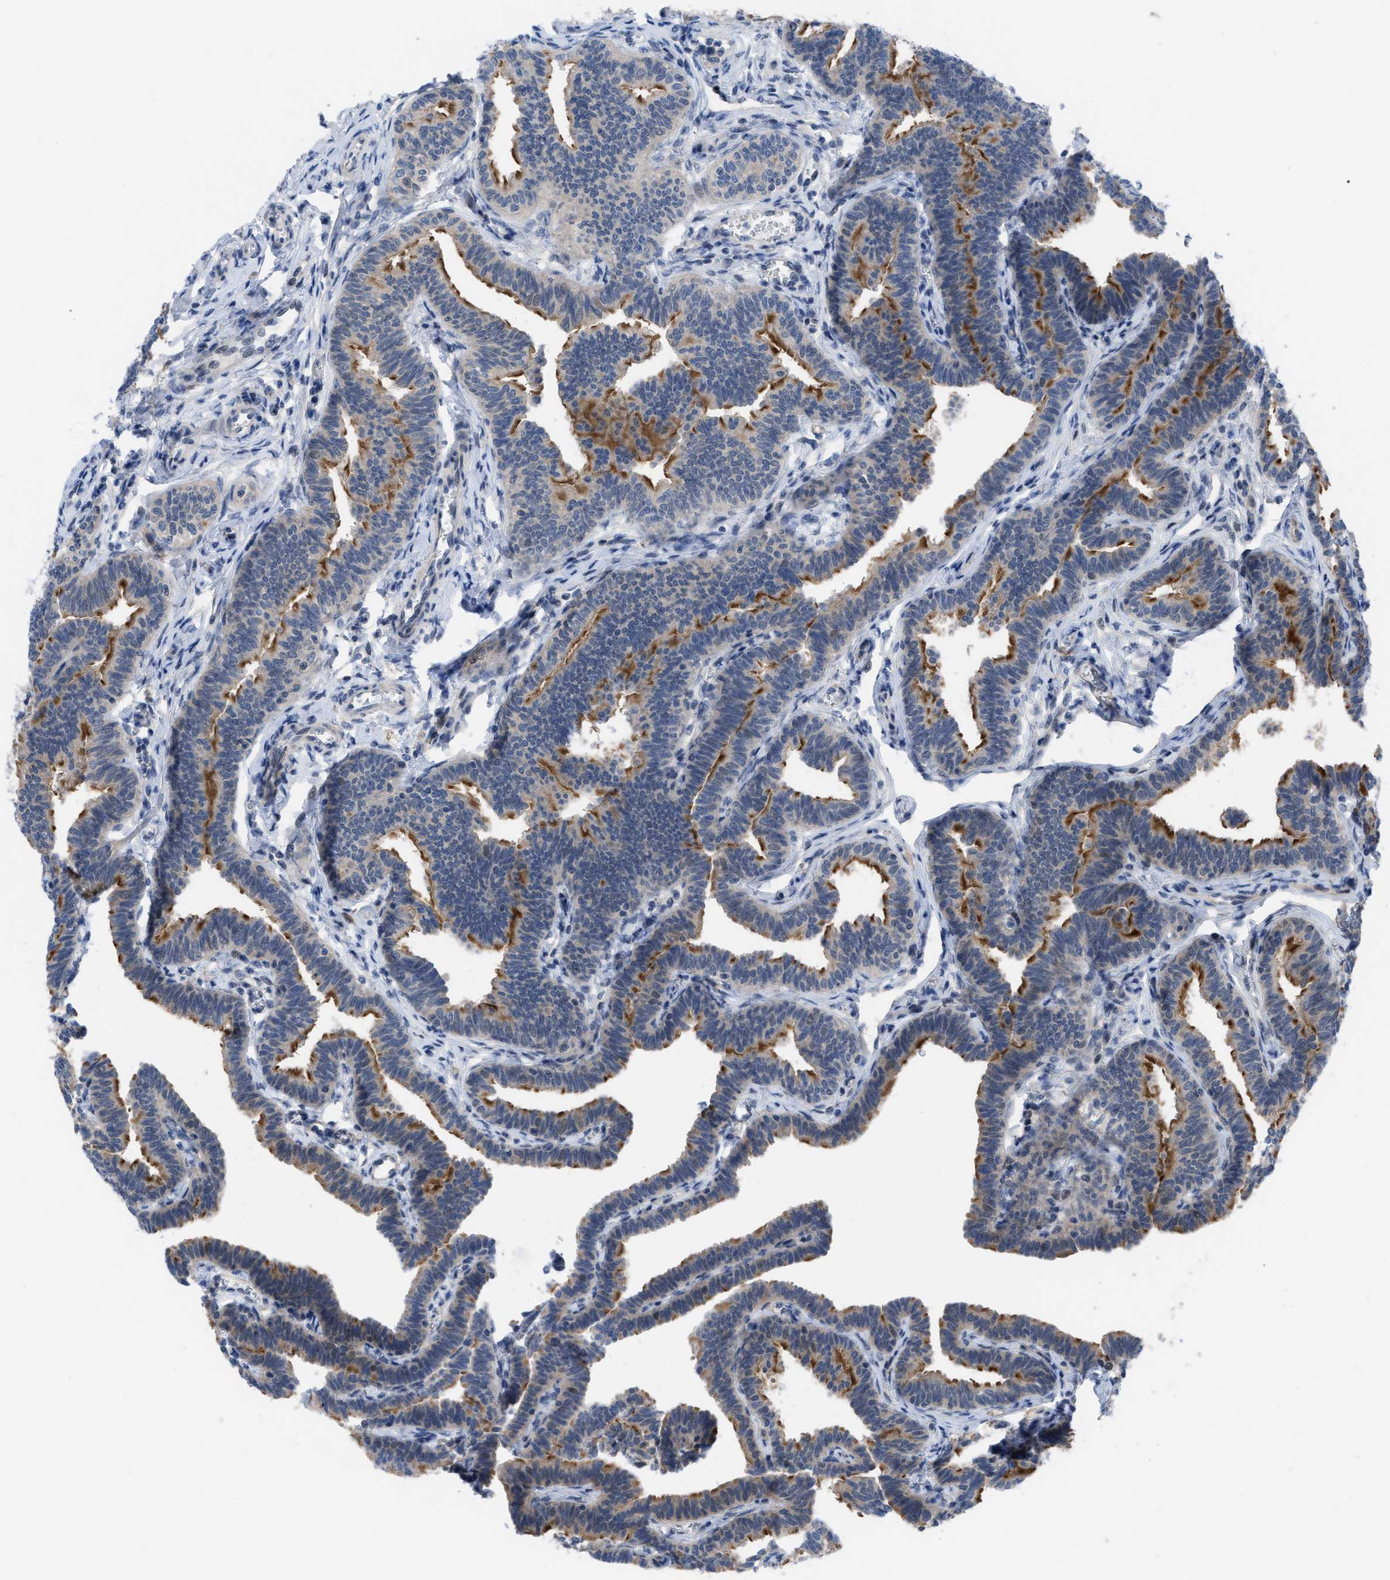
{"staining": {"intensity": "moderate", "quantity": ">75%", "location": "cytoplasmic/membranous"}, "tissue": "fallopian tube", "cell_type": "Glandular cells", "image_type": "normal", "snomed": [{"axis": "morphology", "description": "Normal tissue, NOS"}, {"axis": "topography", "description": "Fallopian tube"}, {"axis": "topography", "description": "Ovary"}], "caption": "Moderate cytoplasmic/membranous protein positivity is appreciated in about >75% of glandular cells in fallopian tube.", "gene": "IL17RE", "patient": {"sex": "female", "age": 23}}